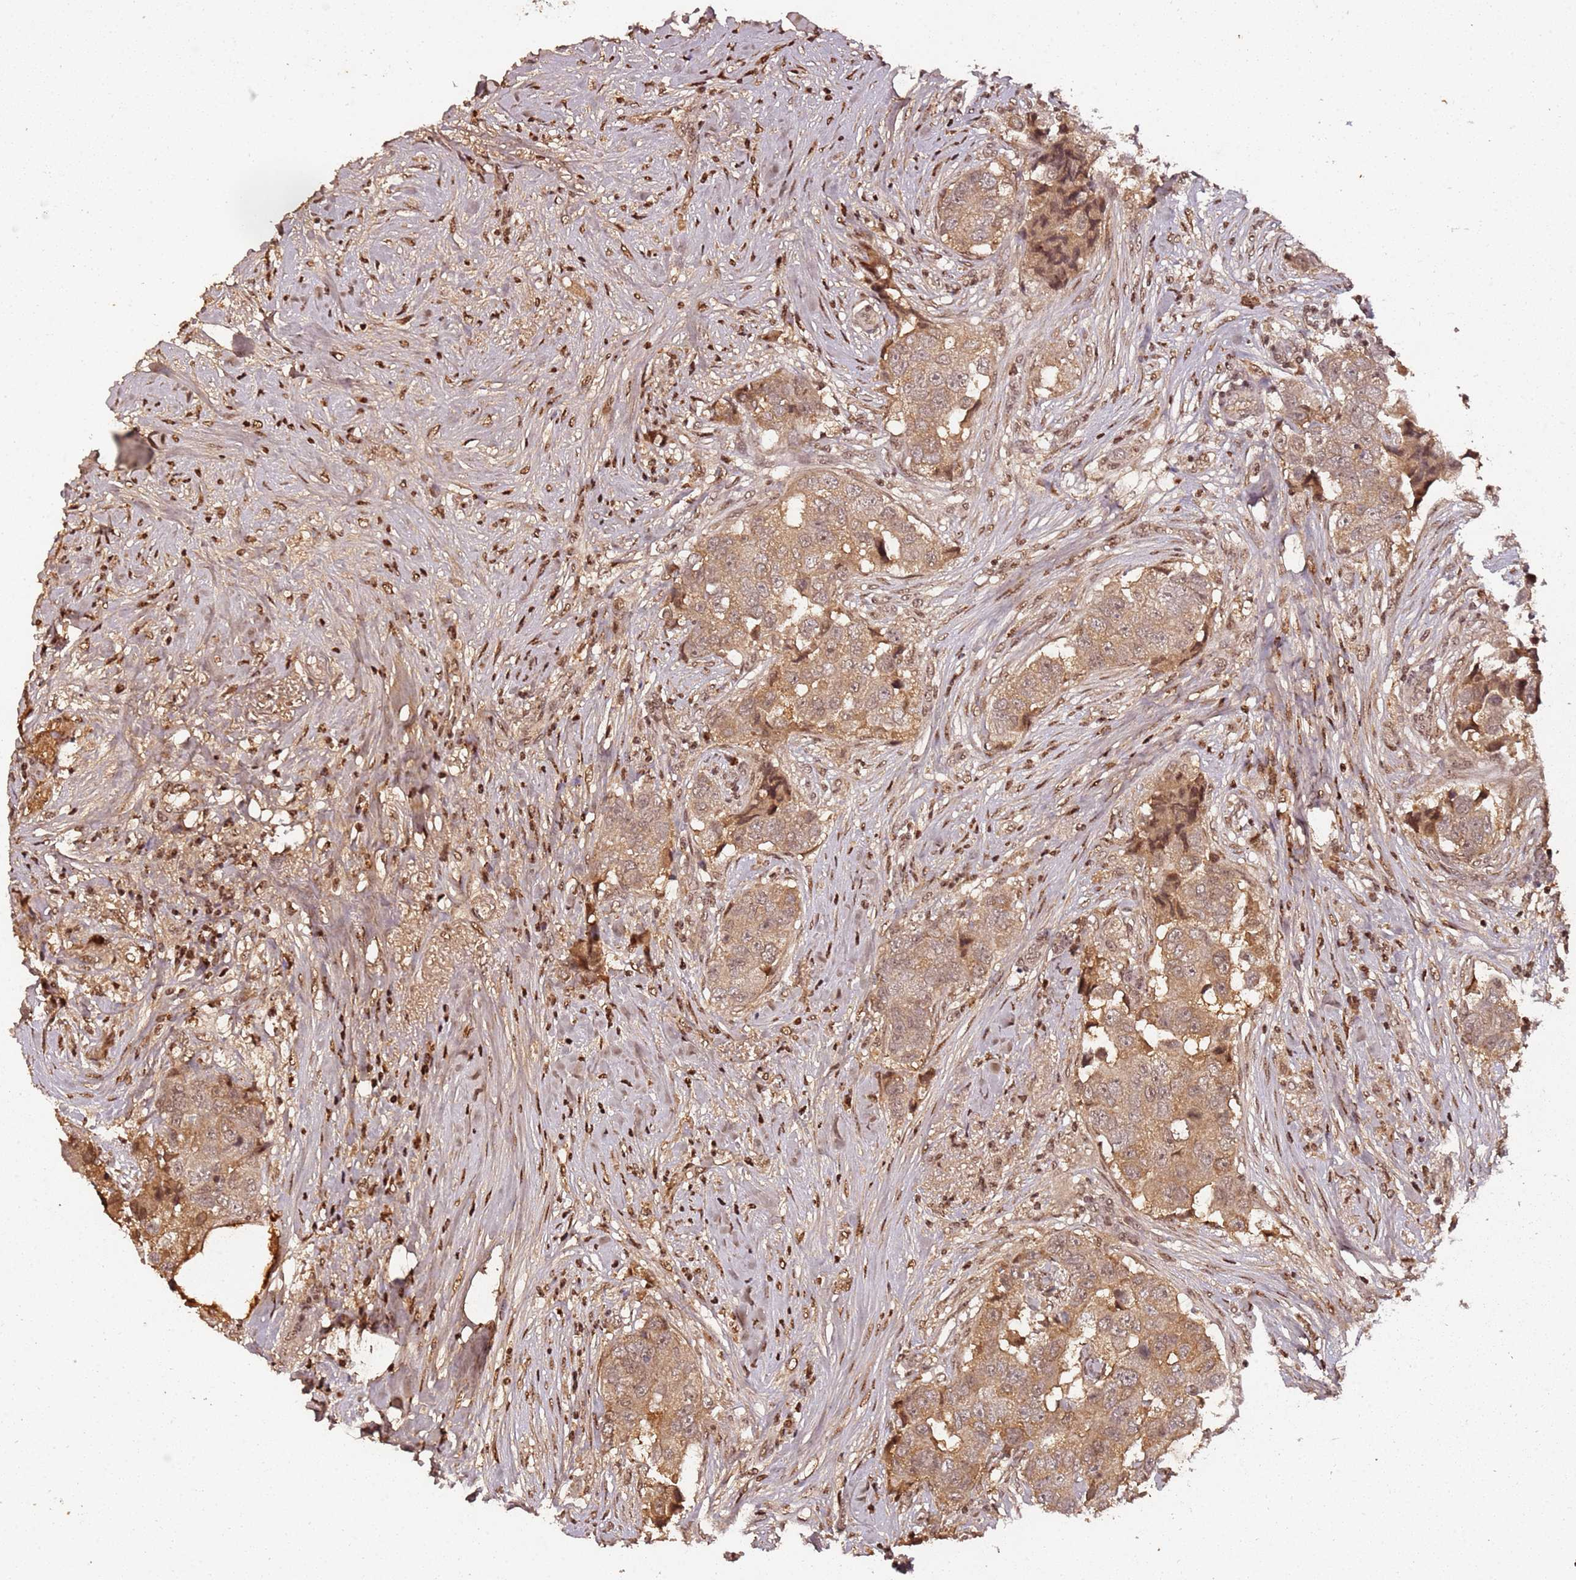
{"staining": {"intensity": "moderate", "quantity": ">75%", "location": "cytoplasmic/membranous,nuclear"}, "tissue": "breast cancer", "cell_type": "Tumor cells", "image_type": "cancer", "snomed": [{"axis": "morphology", "description": "Normal tissue, NOS"}, {"axis": "morphology", "description": "Duct carcinoma"}, {"axis": "topography", "description": "Breast"}], "caption": "Brown immunohistochemical staining in human breast cancer exhibits moderate cytoplasmic/membranous and nuclear positivity in approximately >75% of tumor cells. (Brightfield microscopy of DAB IHC at high magnification).", "gene": "COL1A2", "patient": {"sex": "female", "age": 62}}